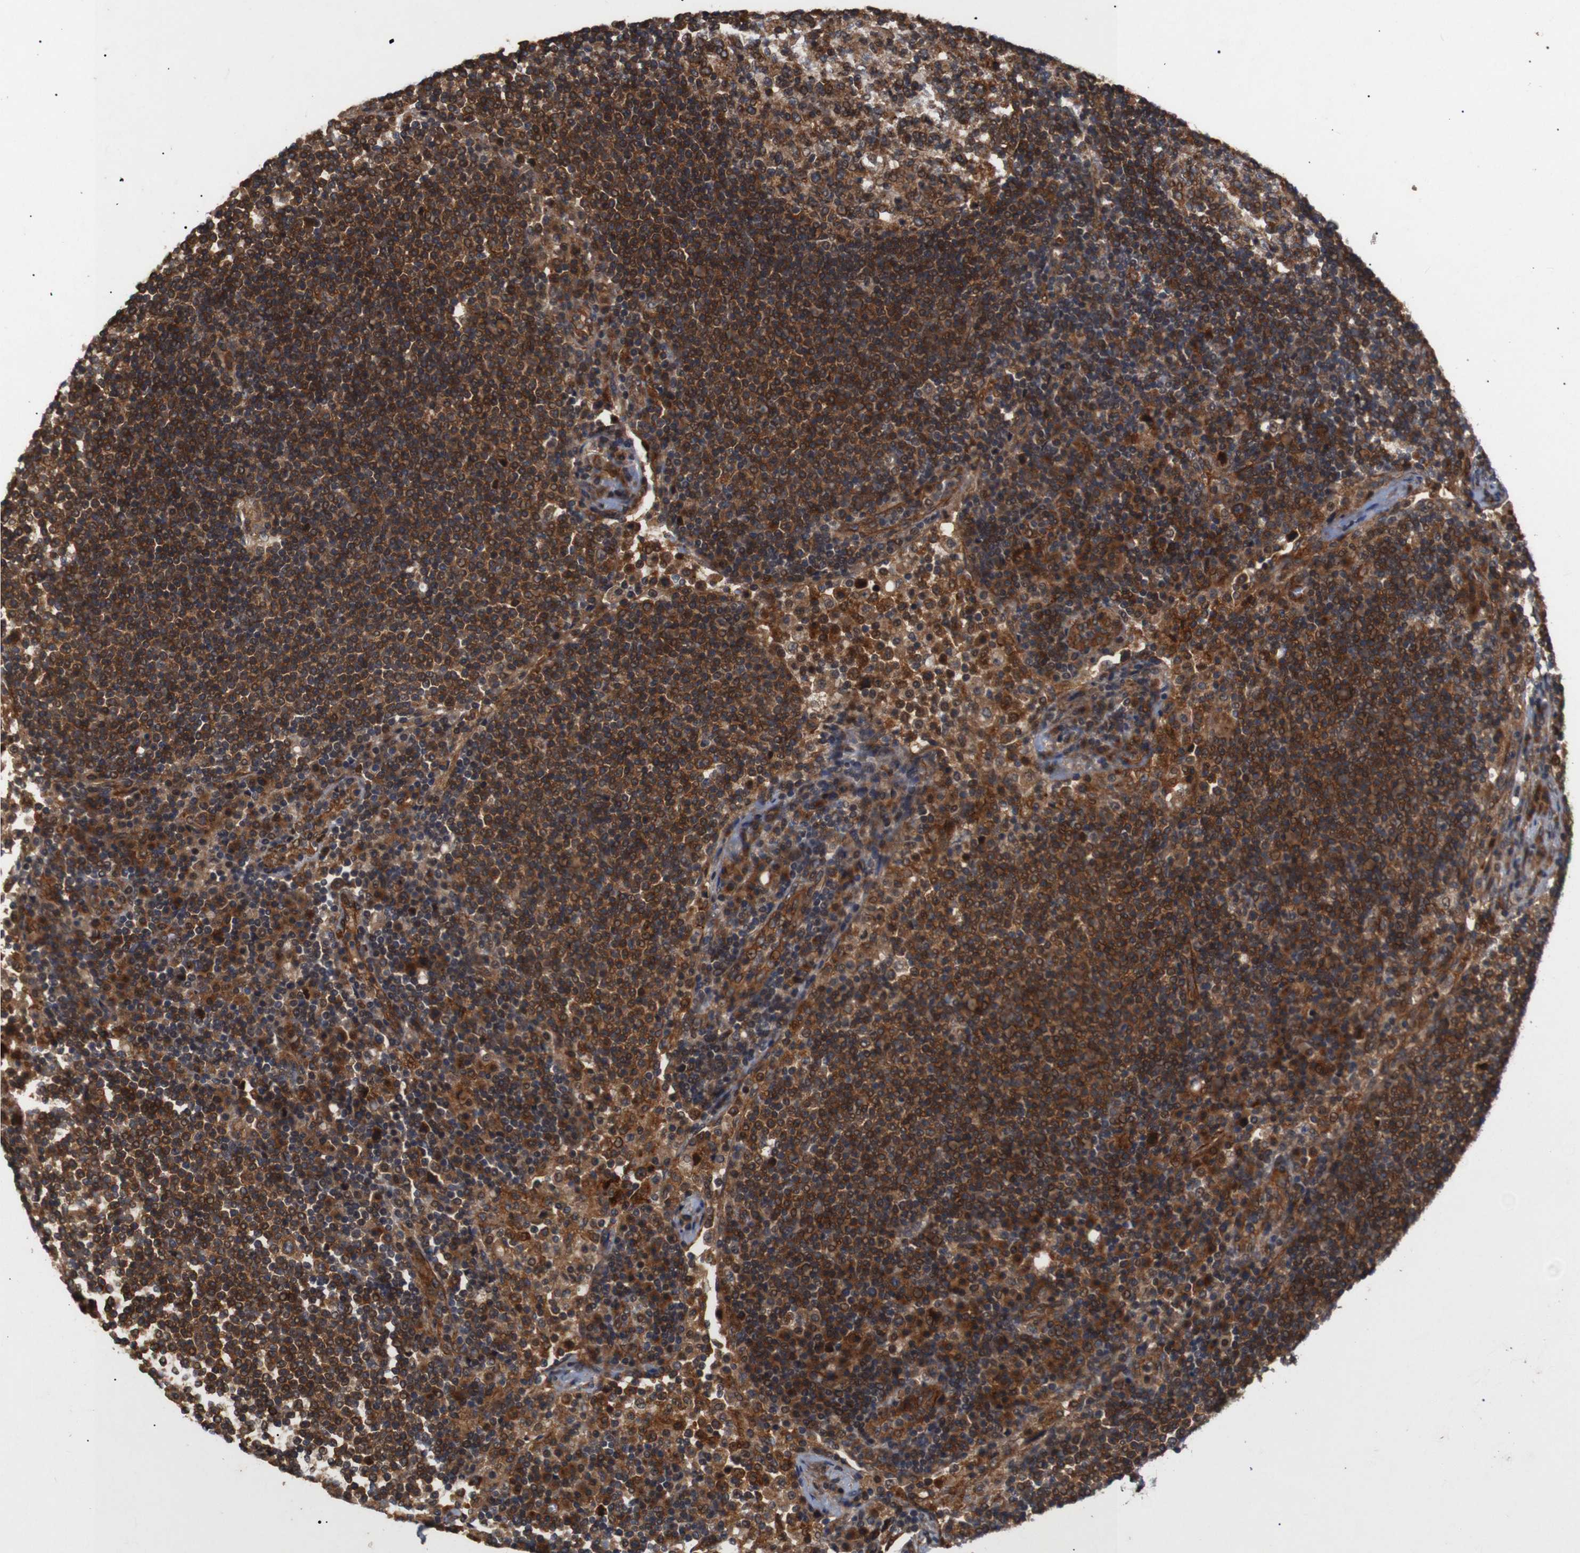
{"staining": {"intensity": "strong", "quantity": ">75%", "location": "cytoplasmic/membranous"}, "tissue": "lymph node", "cell_type": "Germinal center cells", "image_type": "normal", "snomed": [{"axis": "morphology", "description": "Normal tissue, NOS"}, {"axis": "topography", "description": "Lymph node"}], "caption": "Germinal center cells demonstrate high levels of strong cytoplasmic/membranous positivity in about >75% of cells in benign human lymph node. (DAB IHC, brown staining for protein, blue staining for nuclei).", "gene": "PAWR", "patient": {"sex": "female", "age": 53}}